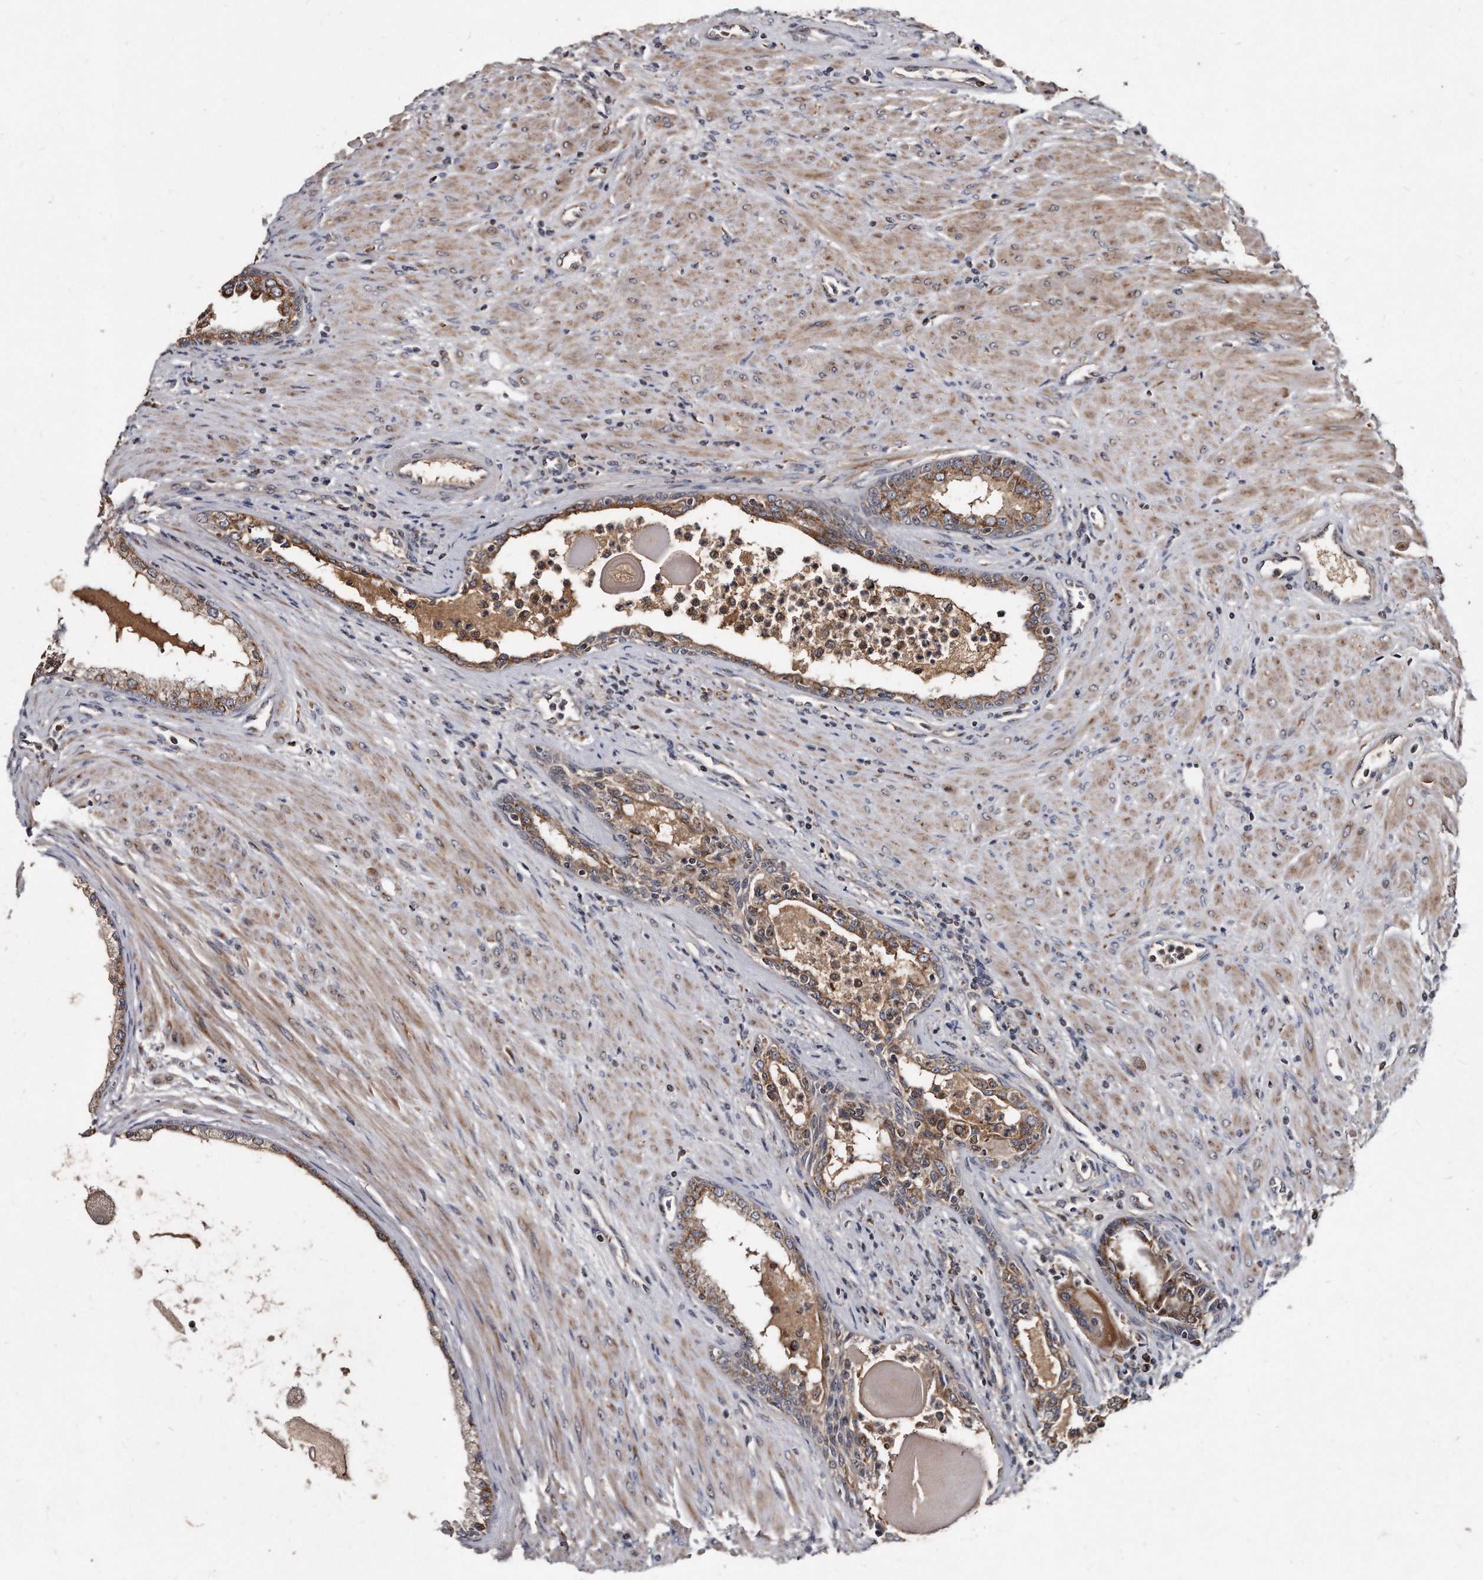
{"staining": {"intensity": "moderate", "quantity": ">75%", "location": "cytoplasmic/membranous"}, "tissue": "prostate cancer", "cell_type": "Tumor cells", "image_type": "cancer", "snomed": [{"axis": "morphology", "description": "Normal tissue, NOS"}, {"axis": "morphology", "description": "Adenocarcinoma, Low grade"}, {"axis": "topography", "description": "Prostate"}, {"axis": "topography", "description": "Peripheral nerve tissue"}], "caption": "Adenocarcinoma (low-grade) (prostate) stained with DAB (3,3'-diaminobenzidine) immunohistochemistry demonstrates medium levels of moderate cytoplasmic/membranous staining in approximately >75% of tumor cells. Nuclei are stained in blue.", "gene": "FAM136A", "patient": {"sex": "male", "age": 71}}